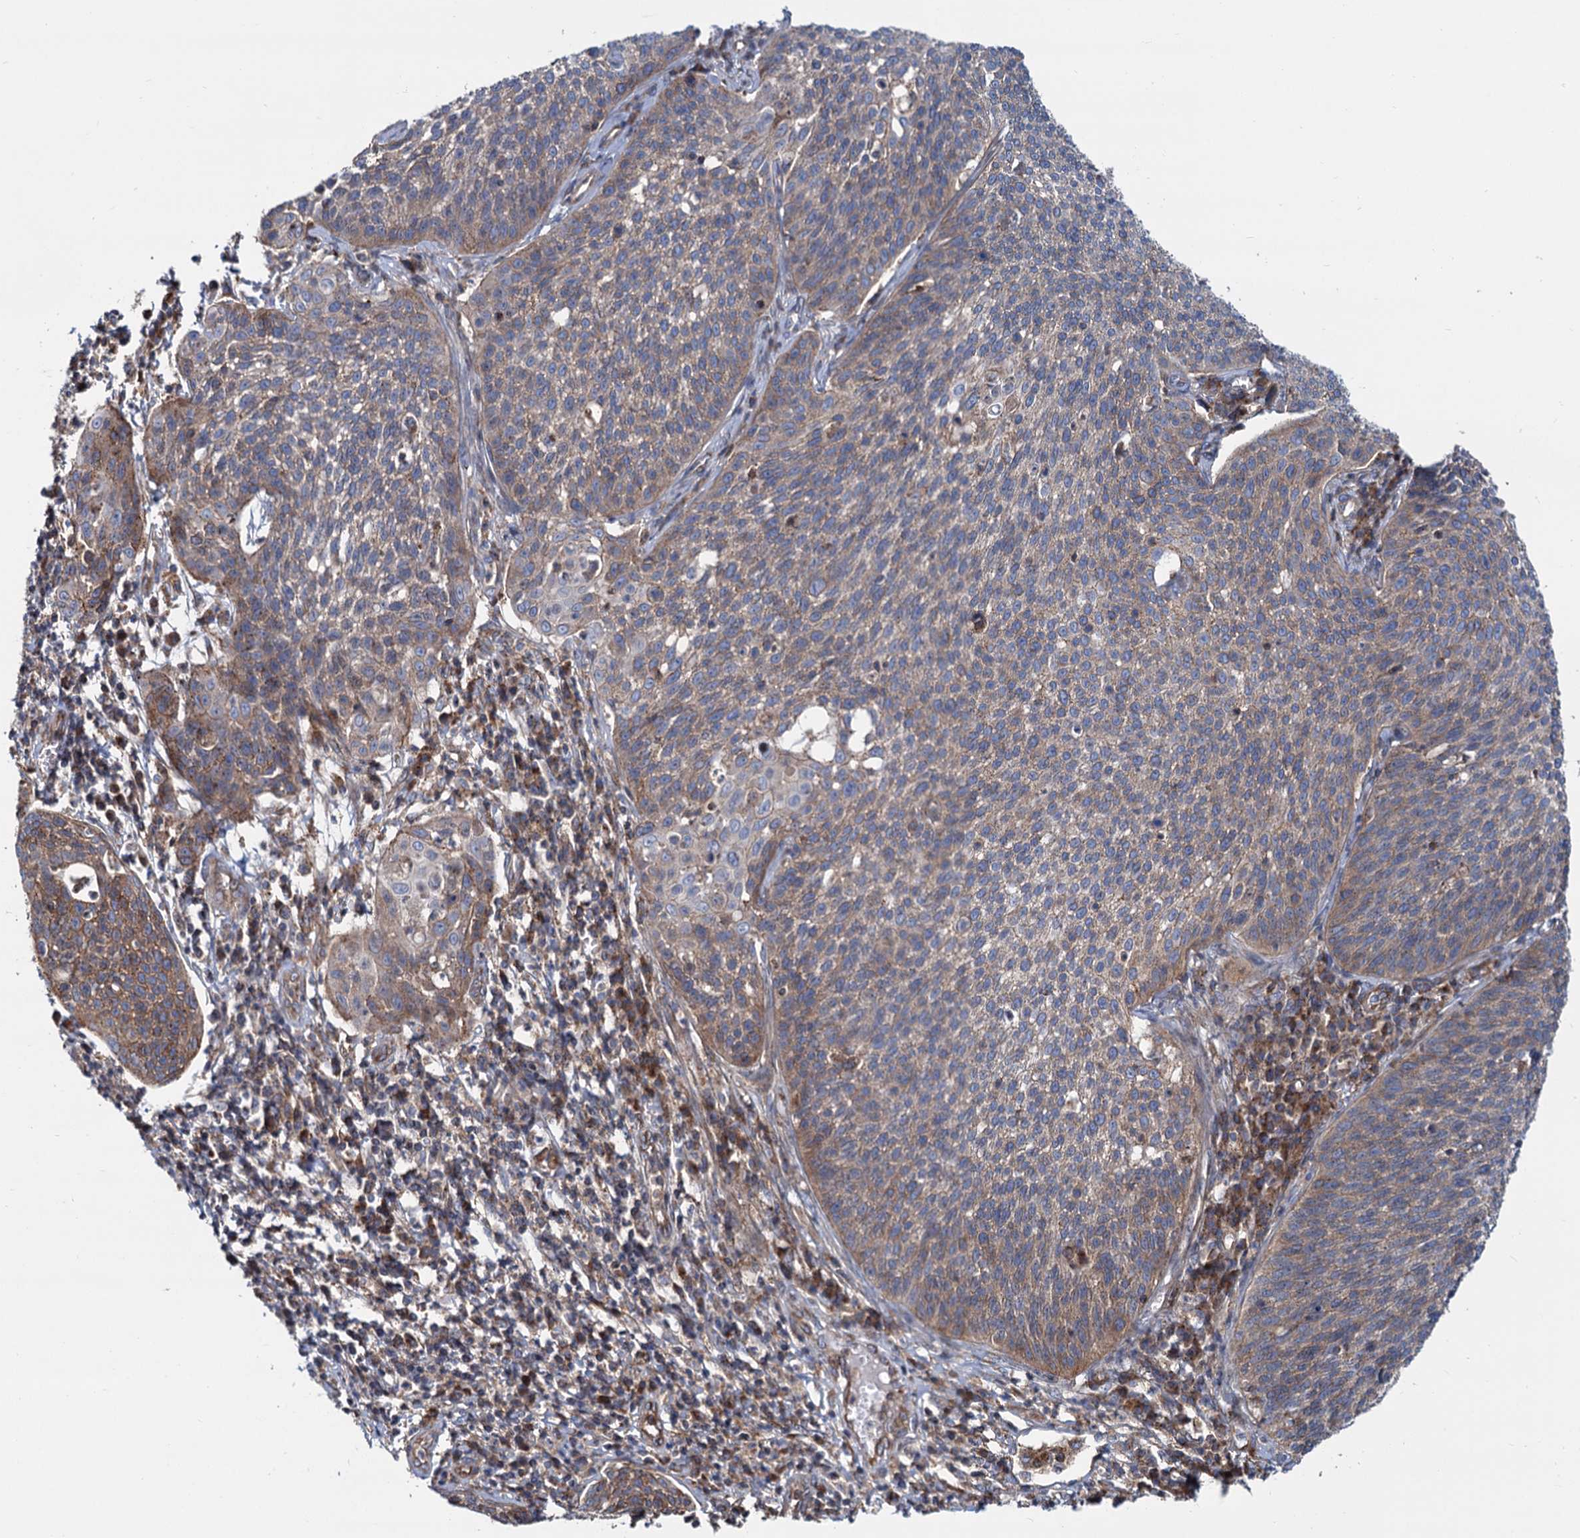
{"staining": {"intensity": "moderate", "quantity": "<25%", "location": "cytoplasmic/membranous"}, "tissue": "cervical cancer", "cell_type": "Tumor cells", "image_type": "cancer", "snomed": [{"axis": "morphology", "description": "Squamous cell carcinoma, NOS"}, {"axis": "topography", "description": "Cervix"}], "caption": "Moderate cytoplasmic/membranous positivity for a protein is appreciated in about <25% of tumor cells of cervical cancer using IHC.", "gene": "PSEN1", "patient": {"sex": "female", "age": 34}}